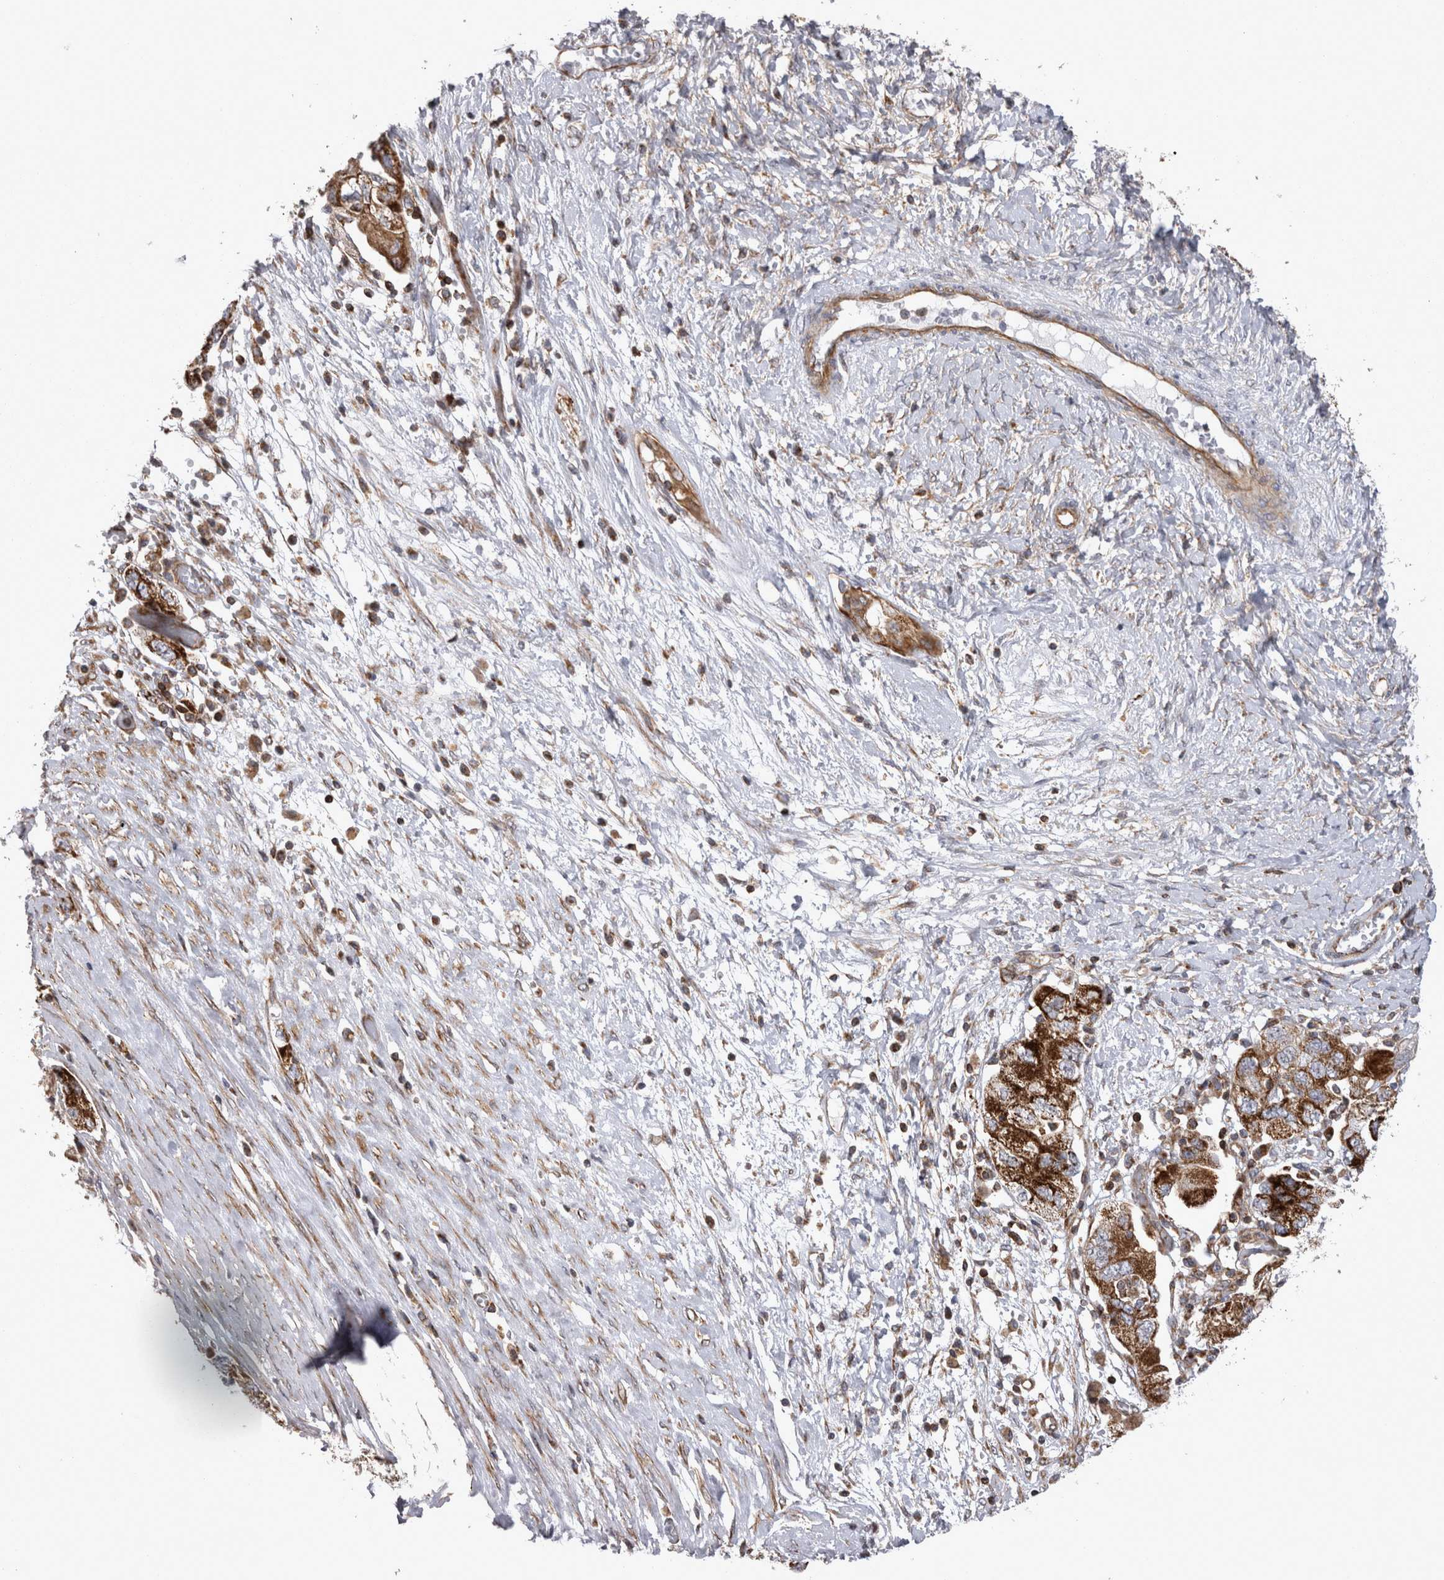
{"staining": {"intensity": "strong", "quantity": ">75%", "location": "cytoplasmic/membranous"}, "tissue": "ovarian cancer", "cell_type": "Tumor cells", "image_type": "cancer", "snomed": [{"axis": "morphology", "description": "Carcinoma, NOS"}, {"axis": "morphology", "description": "Cystadenocarcinoma, serous, NOS"}, {"axis": "topography", "description": "Ovary"}], "caption": "IHC (DAB (3,3'-diaminobenzidine)) staining of carcinoma (ovarian) shows strong cytoplasmic/membranous protein staining in about >75% of tumor cells.", "gene": "TSPOAP1", "patient": {"sex": "female", "age": 69}}